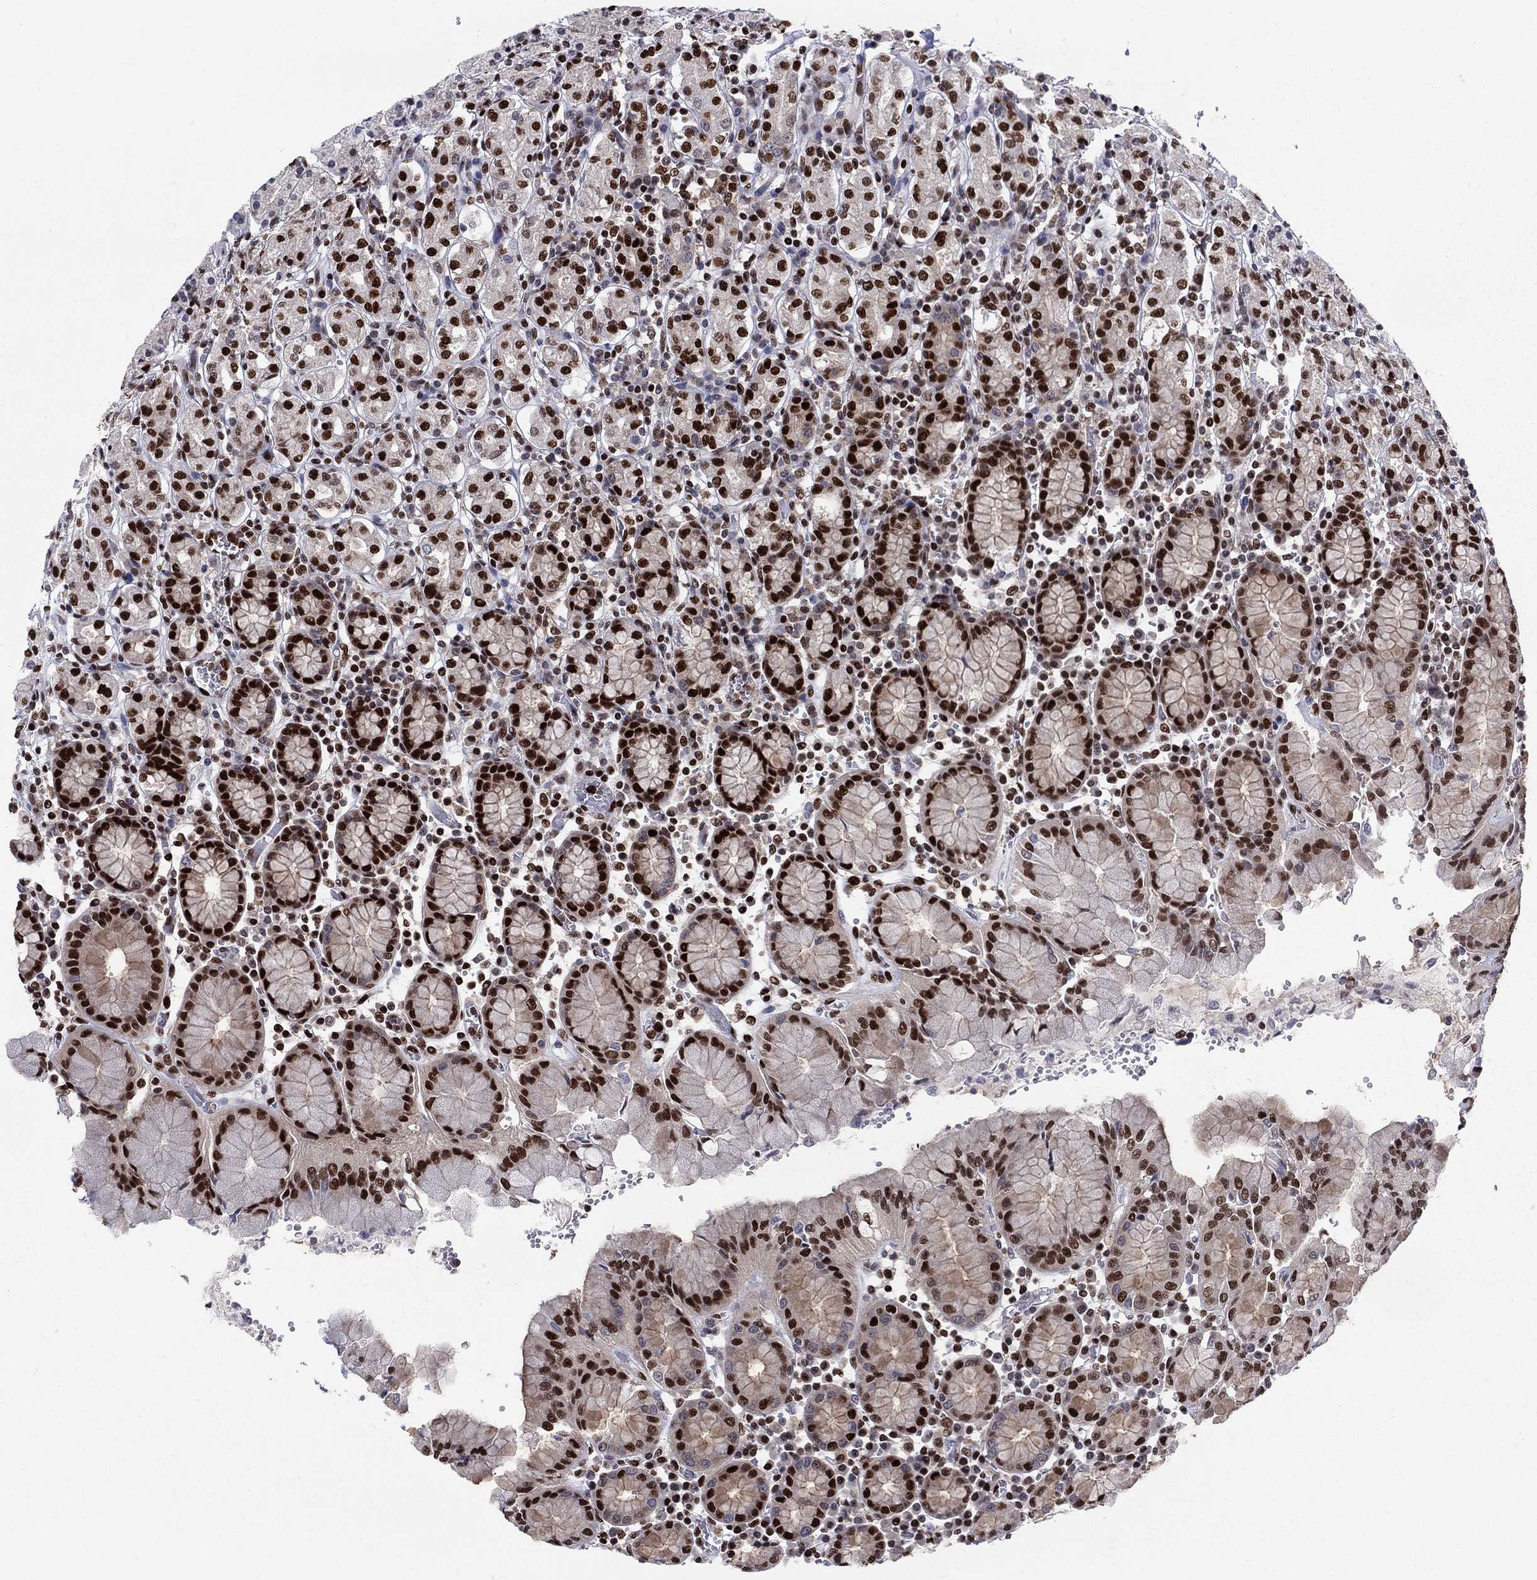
{"staining": {"intensity": "strong", "quantity": "25%-75%", "location": "nuclear"}, "tissue": "stomach", "cell_type": "Glandular cells", "image_type": "normal", "snomed": [{"axis": "morphology", "description": "Normal tissue, NOS"}, {"axis": "topography", "description": "Stomach, upper"}, {"axis": "topography", "description": "Stomach"}], "caption": "The image shows staining of unremarkable stomach, revealing strong nuclear protein positivity (brown color) within glandular cells. (Brightfield microscopy of DAB IHC at high magnification).", "gene": "ZNHIT3", "patient": {"sex": "male", "age": 62}}